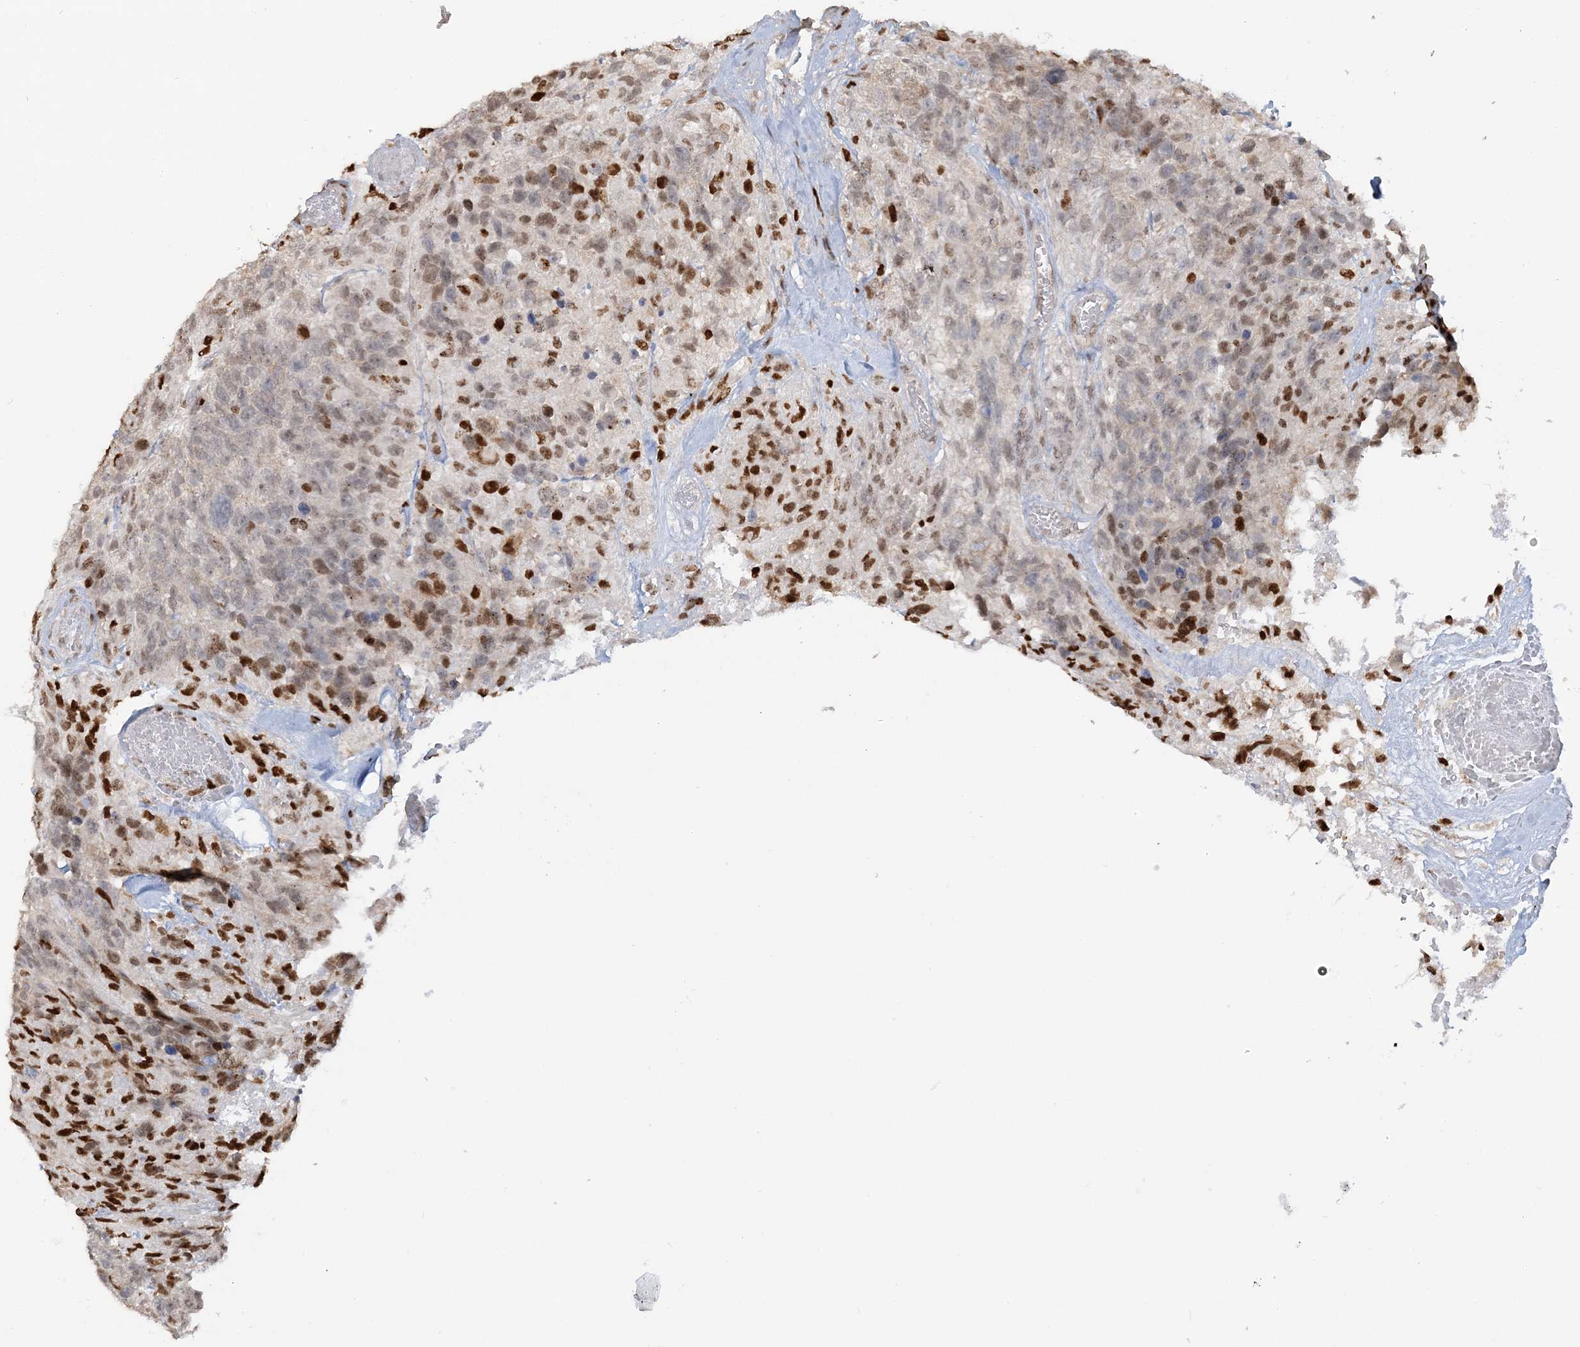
{"staining": {"intensity": "strong", "quantity": "<25%", "location": "nuclear"}, "tissue": "glioma", "cell_type": "Tumor cells", "image_type": "cancer", "snomed": [{"axis": "morphology", "description": "Glioma, malignant, High grade"}, {"axis": "topography", "description": "Brain"}], "caption": "Malignant high-grade glioma stained for a protein (brown) shows strong nuclear positive expression in about <25% of tumor cells.", "gene": "SUMO2", "patient": {"sex": "male", "age": 69}}